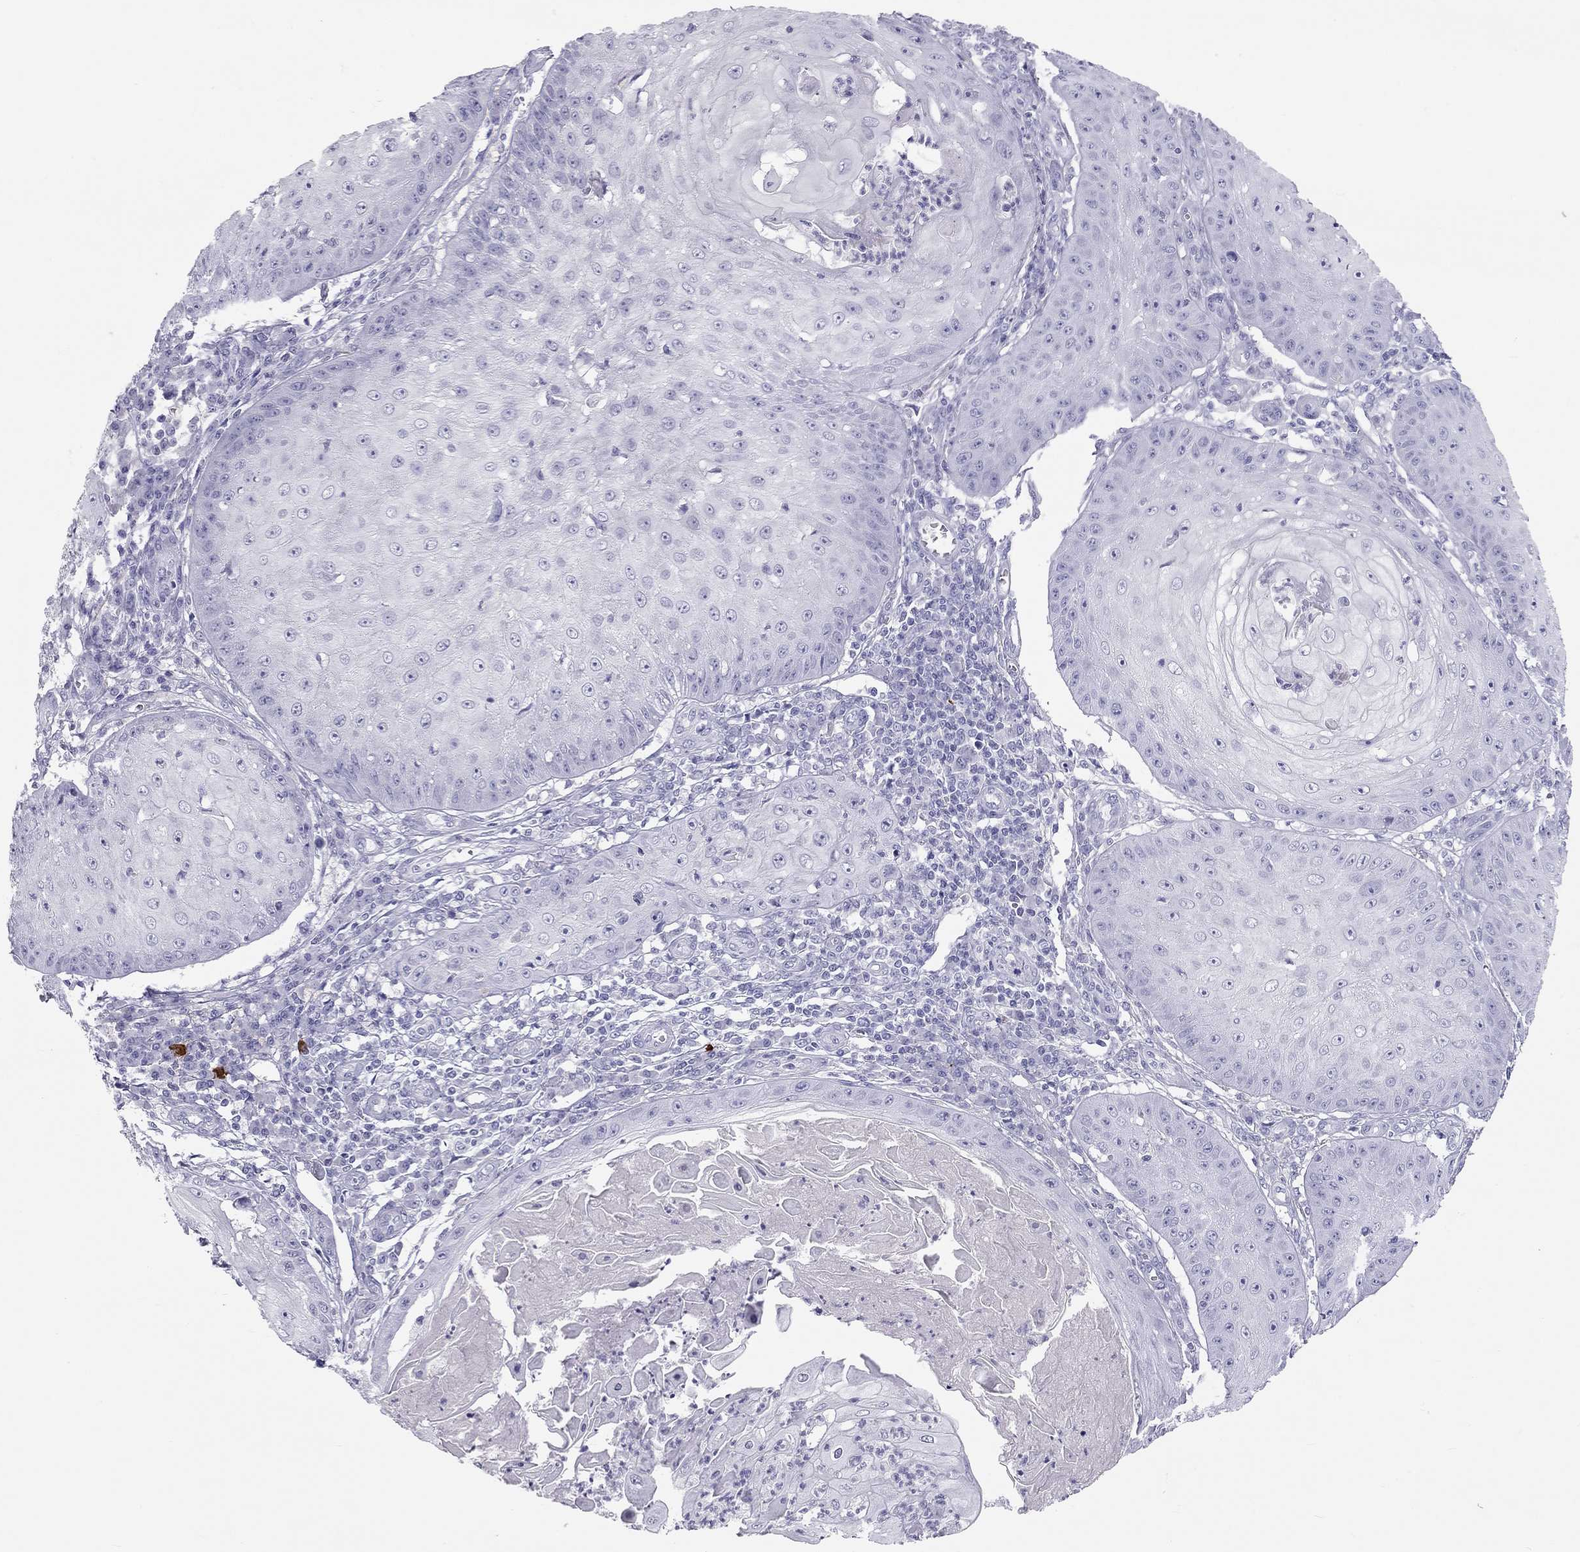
{"staining": {"intensity": "negative", "quantity": "none", "location": "none"}, "tissue": "skin cancer", "cell_type": "Tumor cells", "image_type": "cancer", "snomed": [{"axis": "morphology", "description": "Squamous cell carcinoma, NOS"}, {"axis": "topography", "description": "Skin"}], "caption": "A histopathology image of skin squamous cell carcinoma stained for a protein displays no brown staining in tumor cells. Nuclei are stained in blue.", "gene": "KLRG1", "patient": {"sex": "male", "age": 70}}